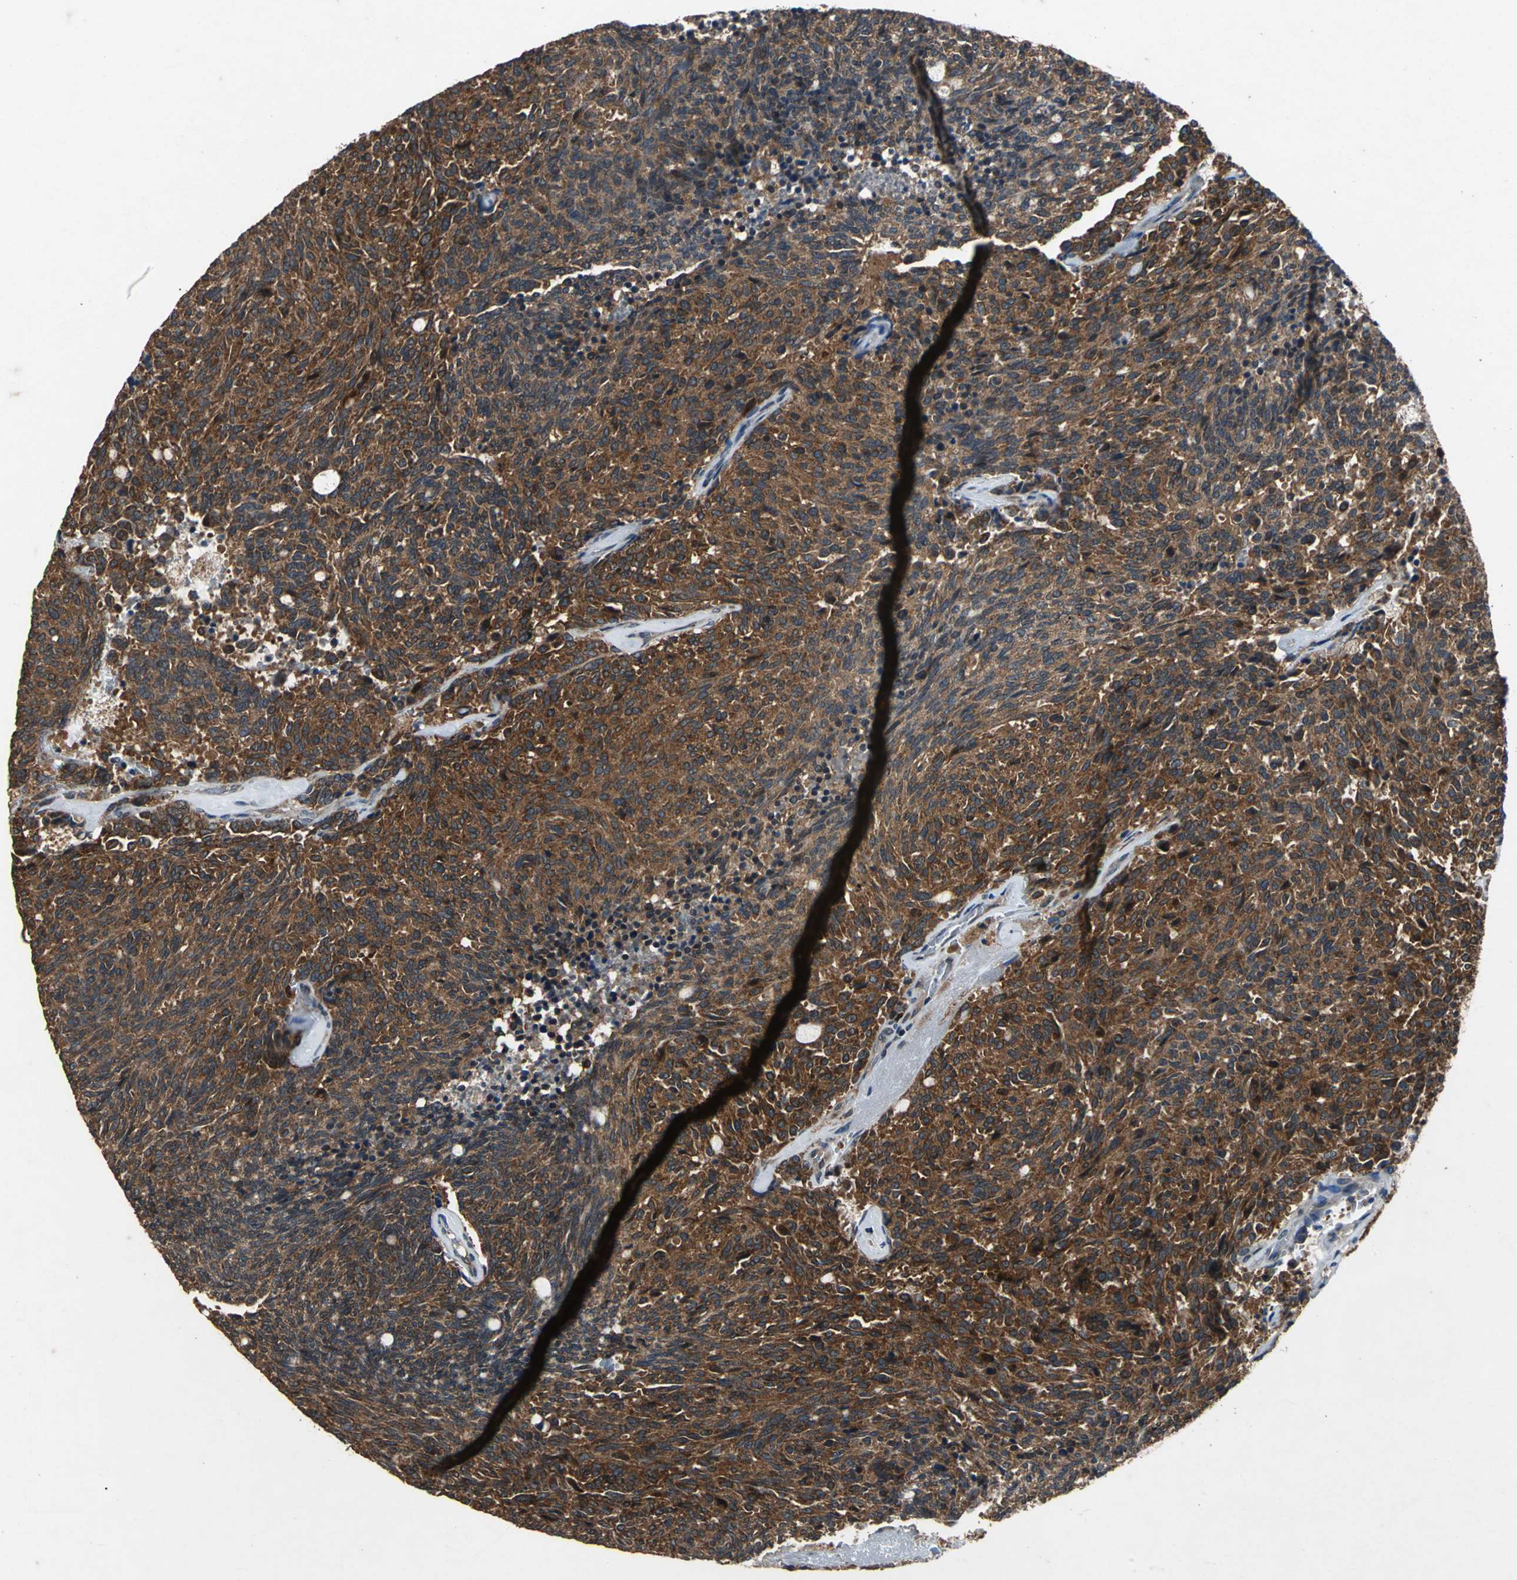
{"staining": {"intensity": "strong", "quantity": ">75%", "location": "cytoplasmic/membranous"}, "tissue": "carcinoid", "cell_type": "Tumor cells", "image_type": "cancer", "snomed": [{"axis": "morphology", "description": "Carcinoid, malignant, NOS"}, {"axis": "topography", "description": "Pancreas"}], "caption": "The histopathology image displays immunohistochemical staining of carcinoid. There is strong cytoplasmic/membranous positivity is present in about >75% of tumor cells.", "gene": "ZNF608", "patient": {"sex": "female", "age": 54}}